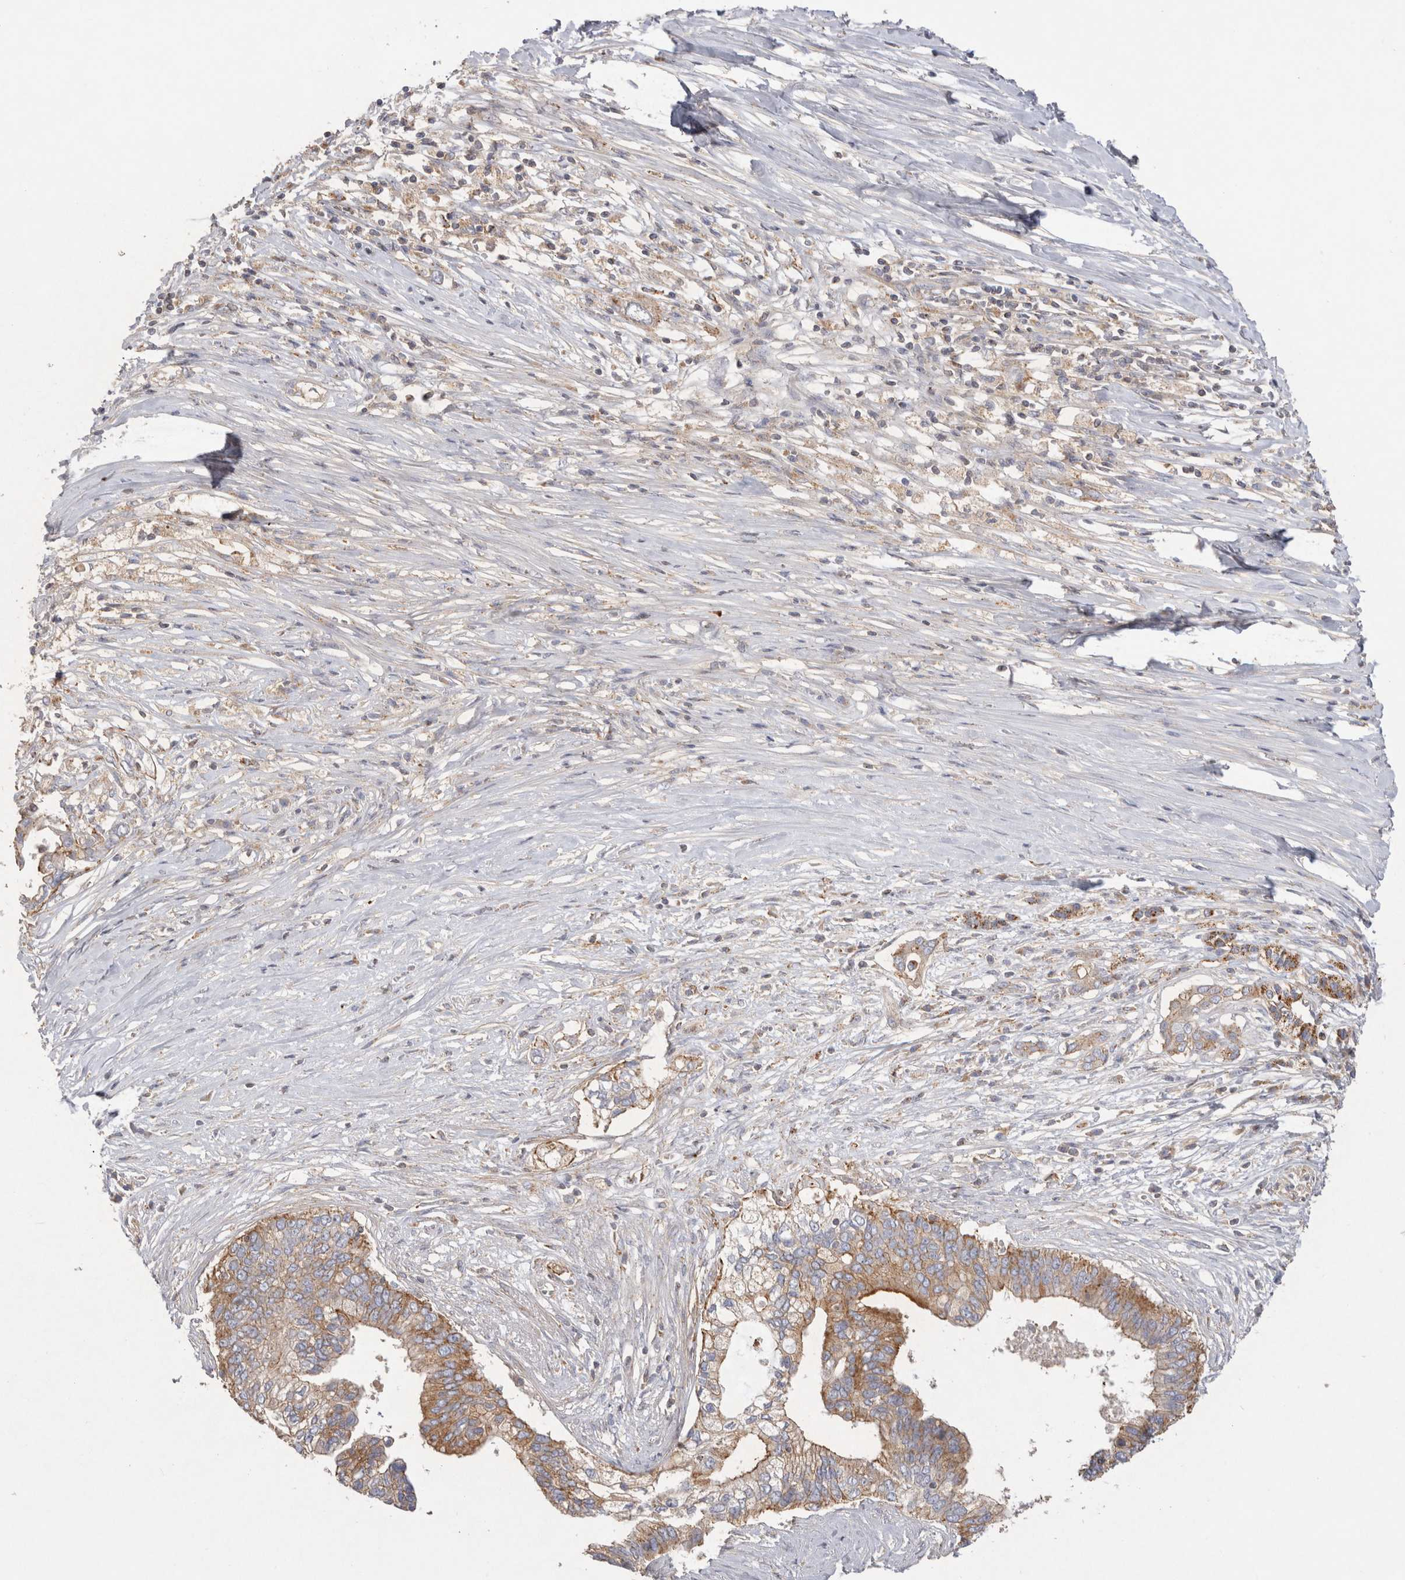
{"staining": {"intensity": "weak", "quantity": ">75%", "location": "cytoplasmic/membranous"}, "tissue": "pancreatic cancer", "cell_type": "Tumor cells", "image_type": "cancer", "snomed": [{"axis": "morphology", "description": "Normal tissue, NOS"}, {"axis": "morphology", "description": "Adenocarcinoma, NOS"}, {"axis": "topography", "description": "Pancreas"}, {"axis": "topography", "description": "Peripheral nerve tissue"}], "caption": "Immunohistochemistry (IHC) staining of pancreatic adenocarcinoma, which reveals low levels of weak cytoplasmic/membranous staining in approximately >75% of tumor cells indicating weak cytoplasmic/membranous protein expression. The staining was performed using DAB (3,3'-diaminobenzidine) (brown) for protein detection and nuclei were counterstained in hematoxylin (blue).", "gene": "CHMP6", "patient": {"sex": "male", "age": 59}}